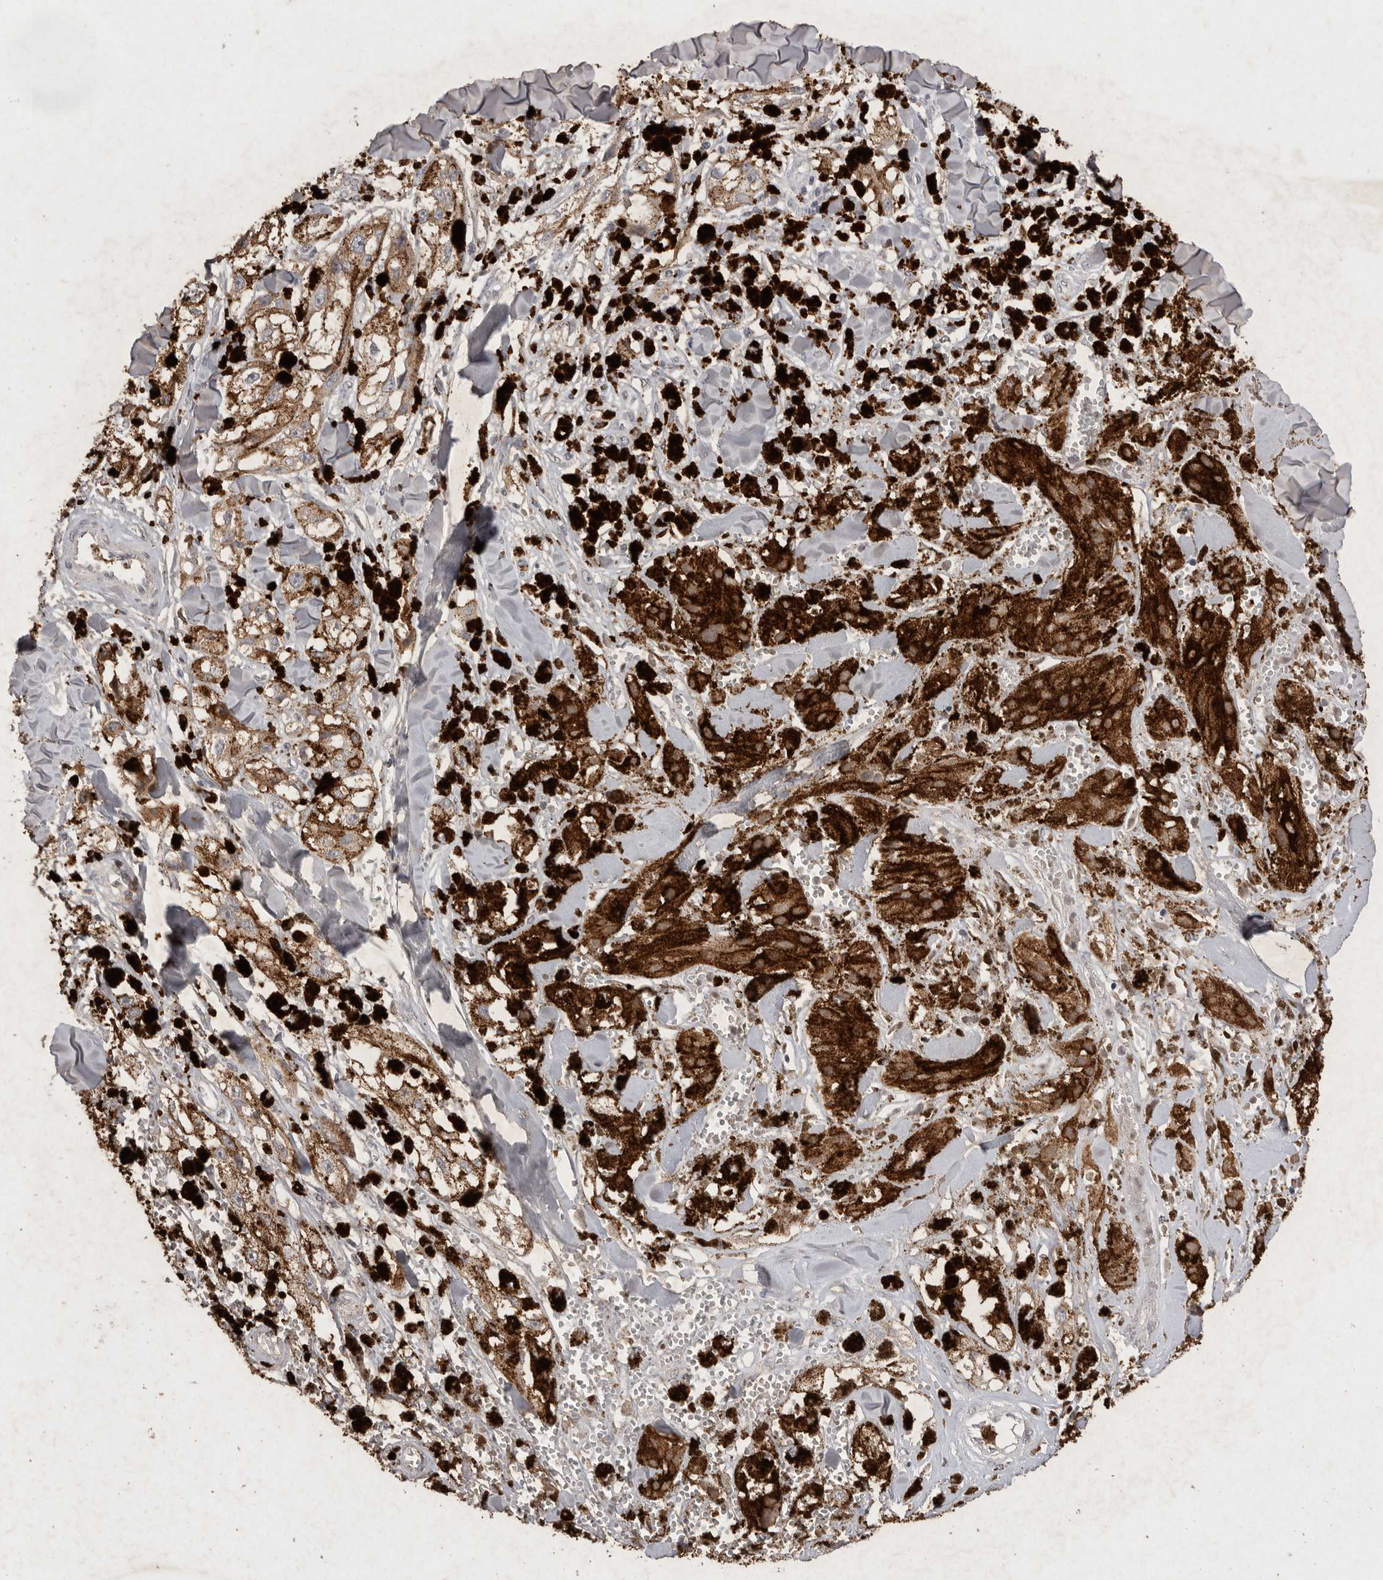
{"staining": {"intensity": "negative", "quantity": "none", "location": "none"}, "tissue": "melanoma", "cell_type": "Tumor cells", "image_type": "cancer", "snomed": [{"axis": "morphology", "description": "Malignant melanoma, NOS"}, {"axis": "topography", "description": "Skin"}], "caption": "Tumor cells are negative for brown protein staining in melanoma.", "gene": "APLNR", "patient": {"sex": "male", "age": 88}}